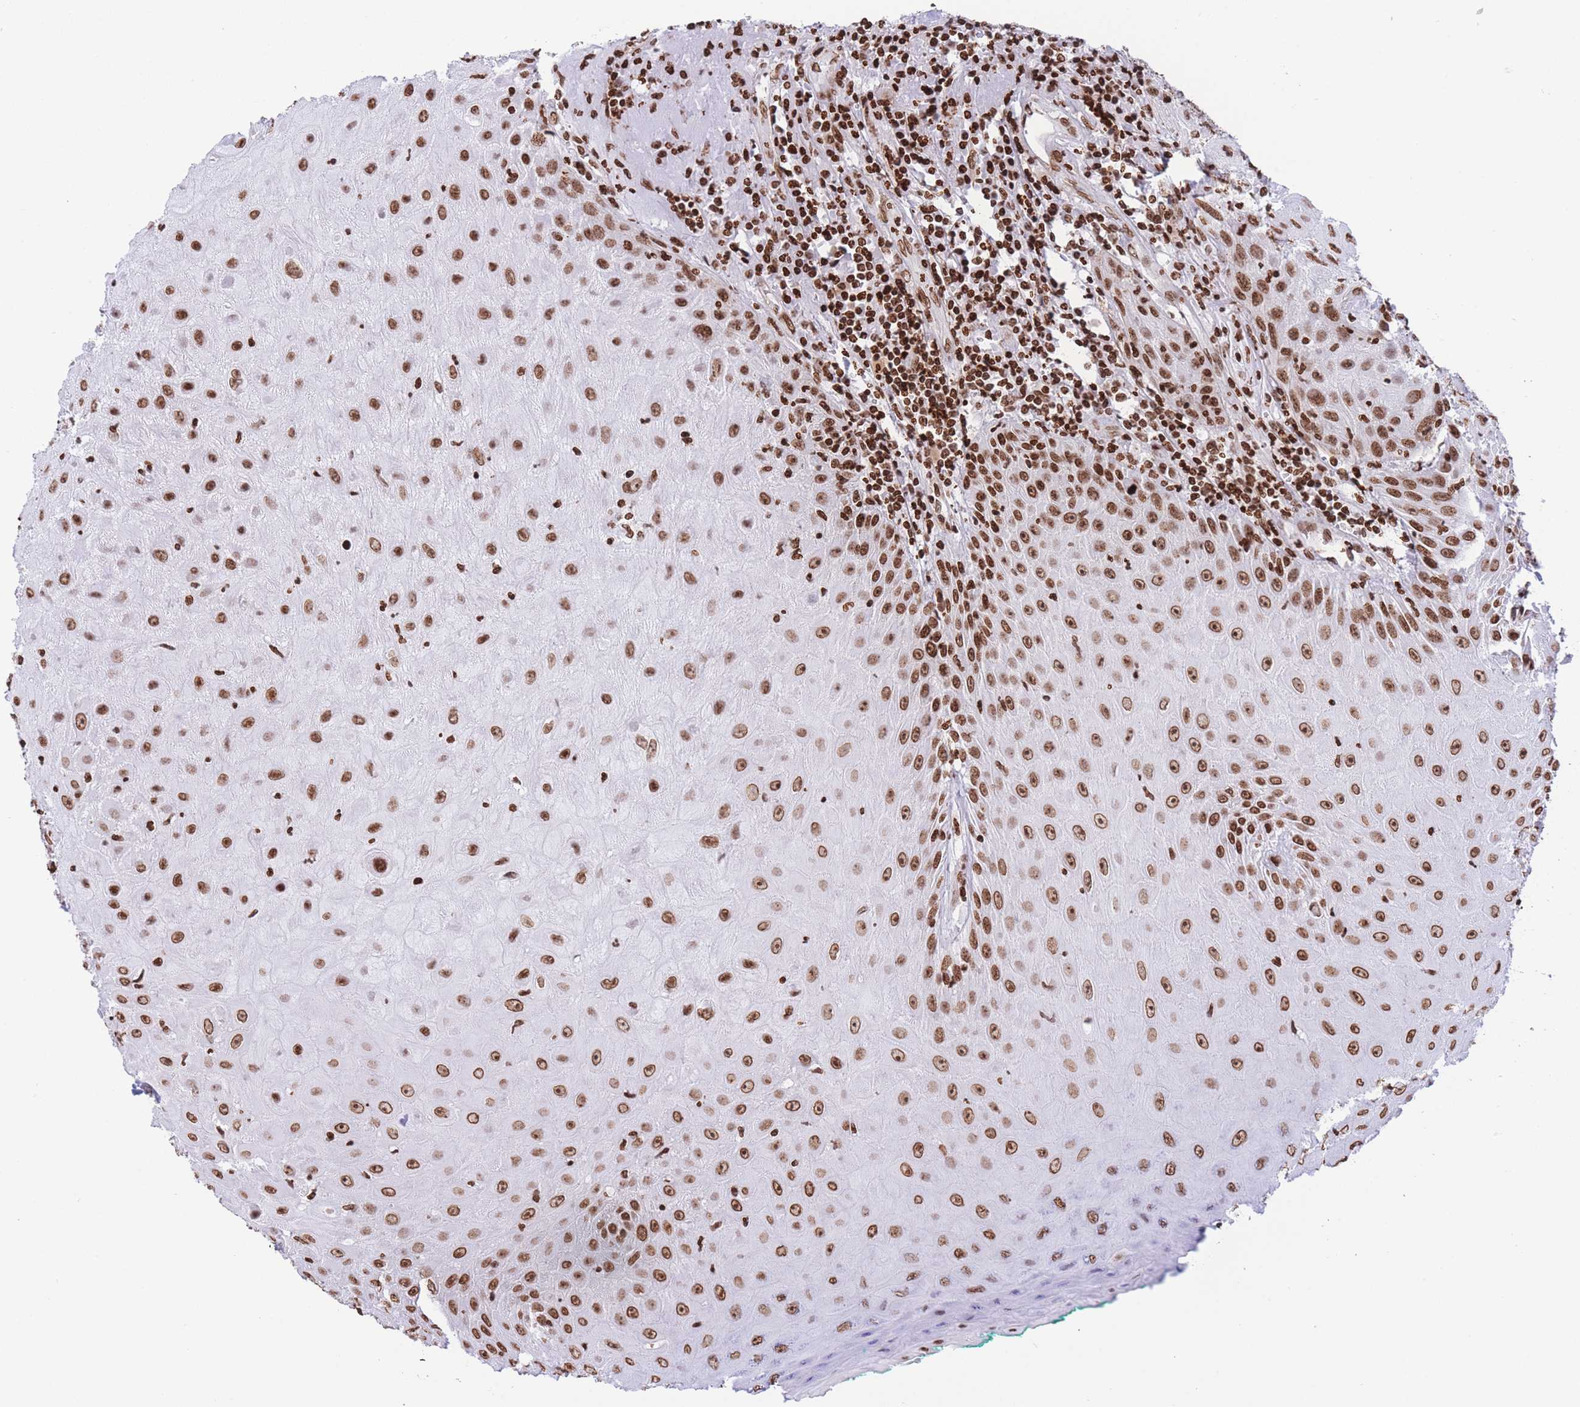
{"staining": {"intensity": "moderate", "quantity": ">75%", "location": "nuclear"}, "tissue": "head and neck cancer", "cell_type": "Tumor cells", "image_type": "cancer", "snomed": [{"axis": "morphology", "description": "Normal tissue, NOS"}, {"axis": "morphology", "description": "Squamous cell carcinoma, NOS"}, {"axis": "topography", "description": "Oral tissue"}, {"axis": "topography", "description": "Head-Neck"}], "caption": "Immunohistochemical staining of head and neck squamous cell carcinoma shows medium levels of moderate nuclear protein expression in about >75% of tumor cells. Immunohistochemistry stains the protein in brown and the nuclei are stained blue.", "gene": "H2BC11", "patient": {"sex": "female", "age": 70}}